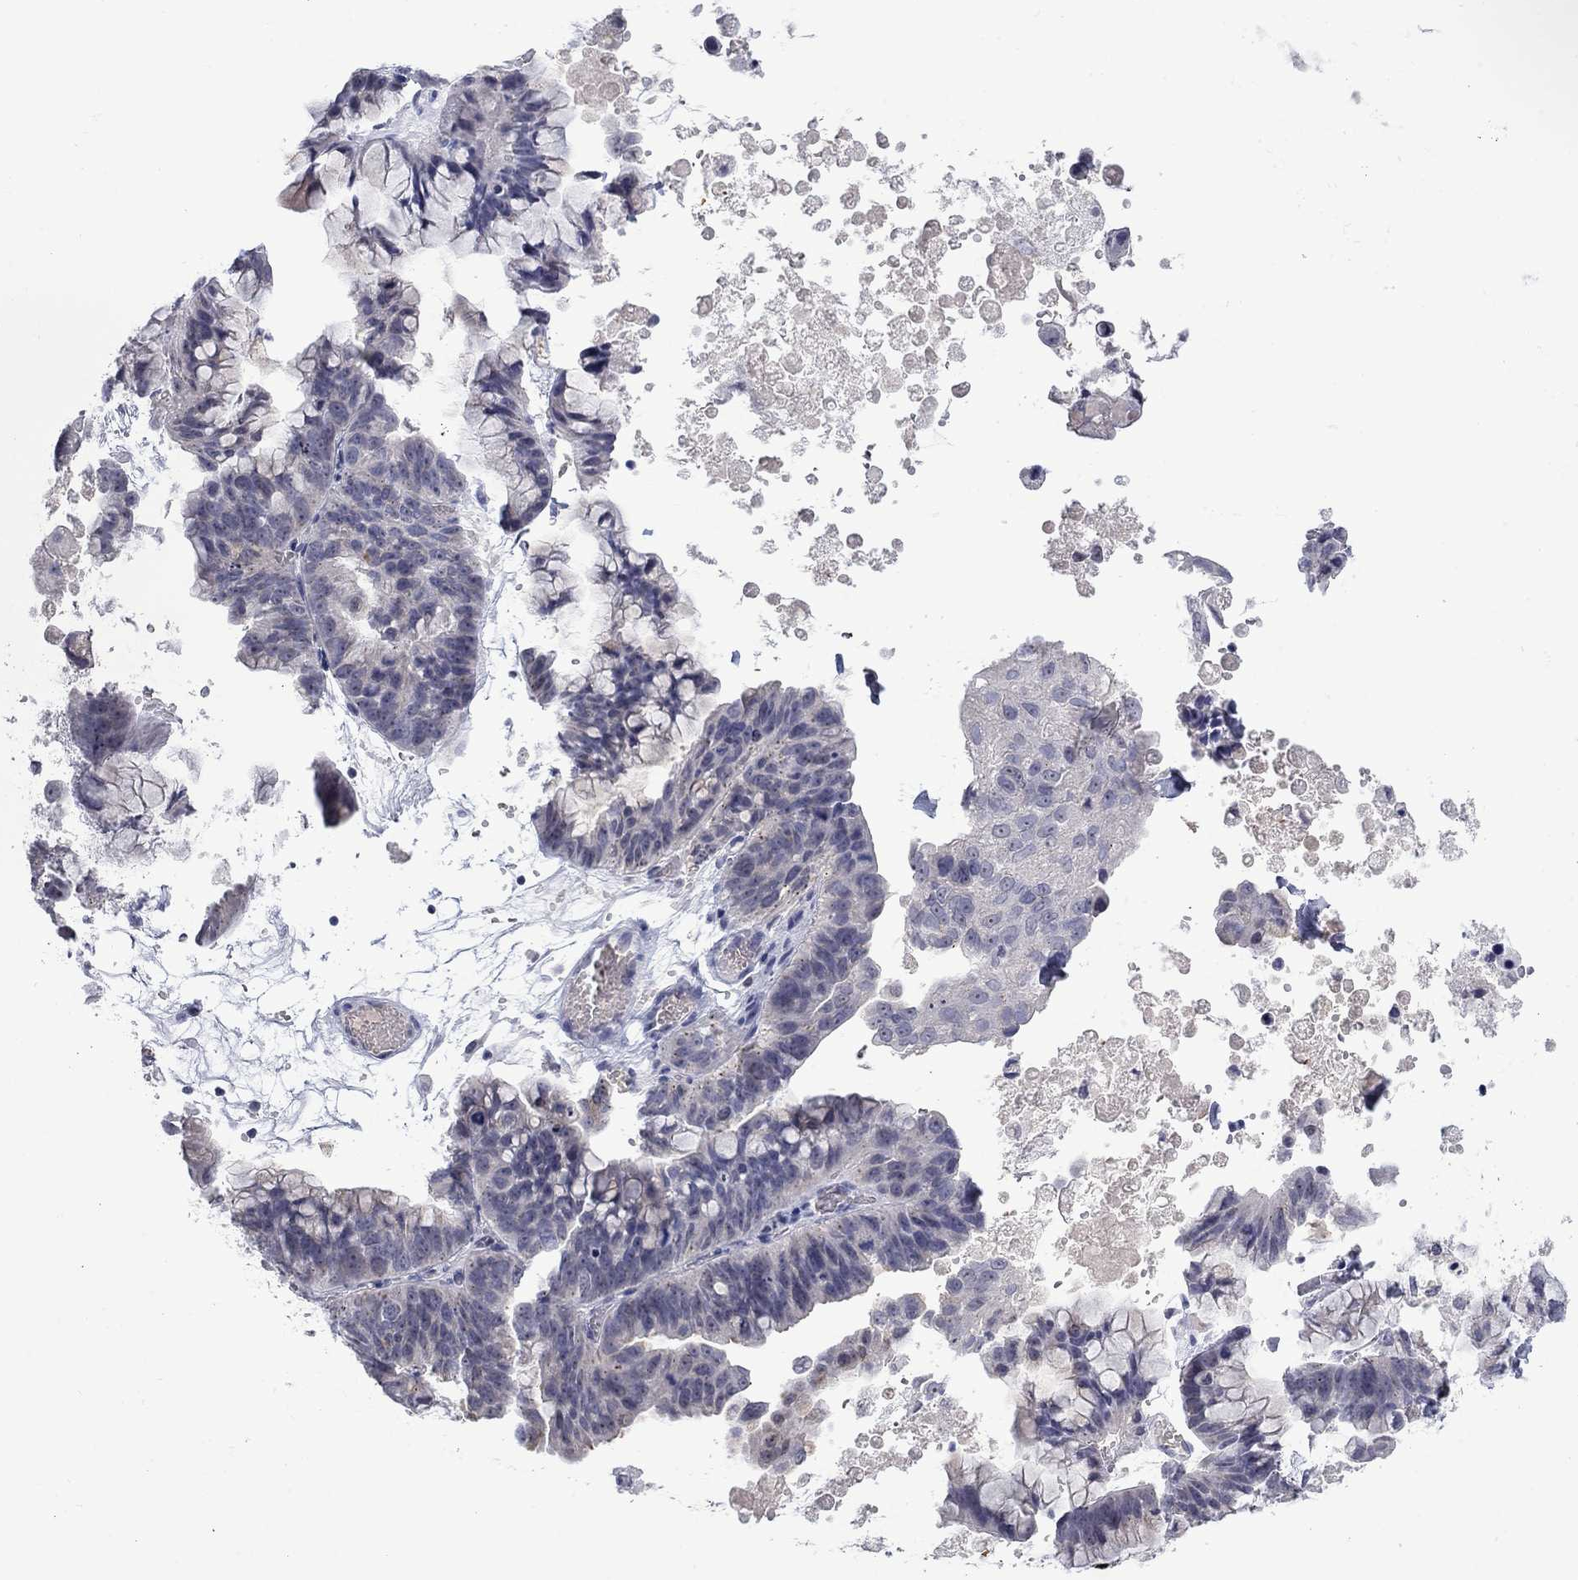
{"staining": {"intensity": "weak", "quantity": "<25%", "location": "cytoplasmic/membranous"}, "tissue": "ovarian cancer", "cell_type": "Tumor cells", "image_type": "cancer", "snomed": [{"axis": "morphology", "description": "Cystadenocarcinoma, mucinous, NOS"}, {"axis": "topography", "description": "Ovary"}], "caption": "There is no significant positivity in tumor cells of ovarian cancer.", "gene": "NSMF", "patient": {"sex": "female", "age": 76}}